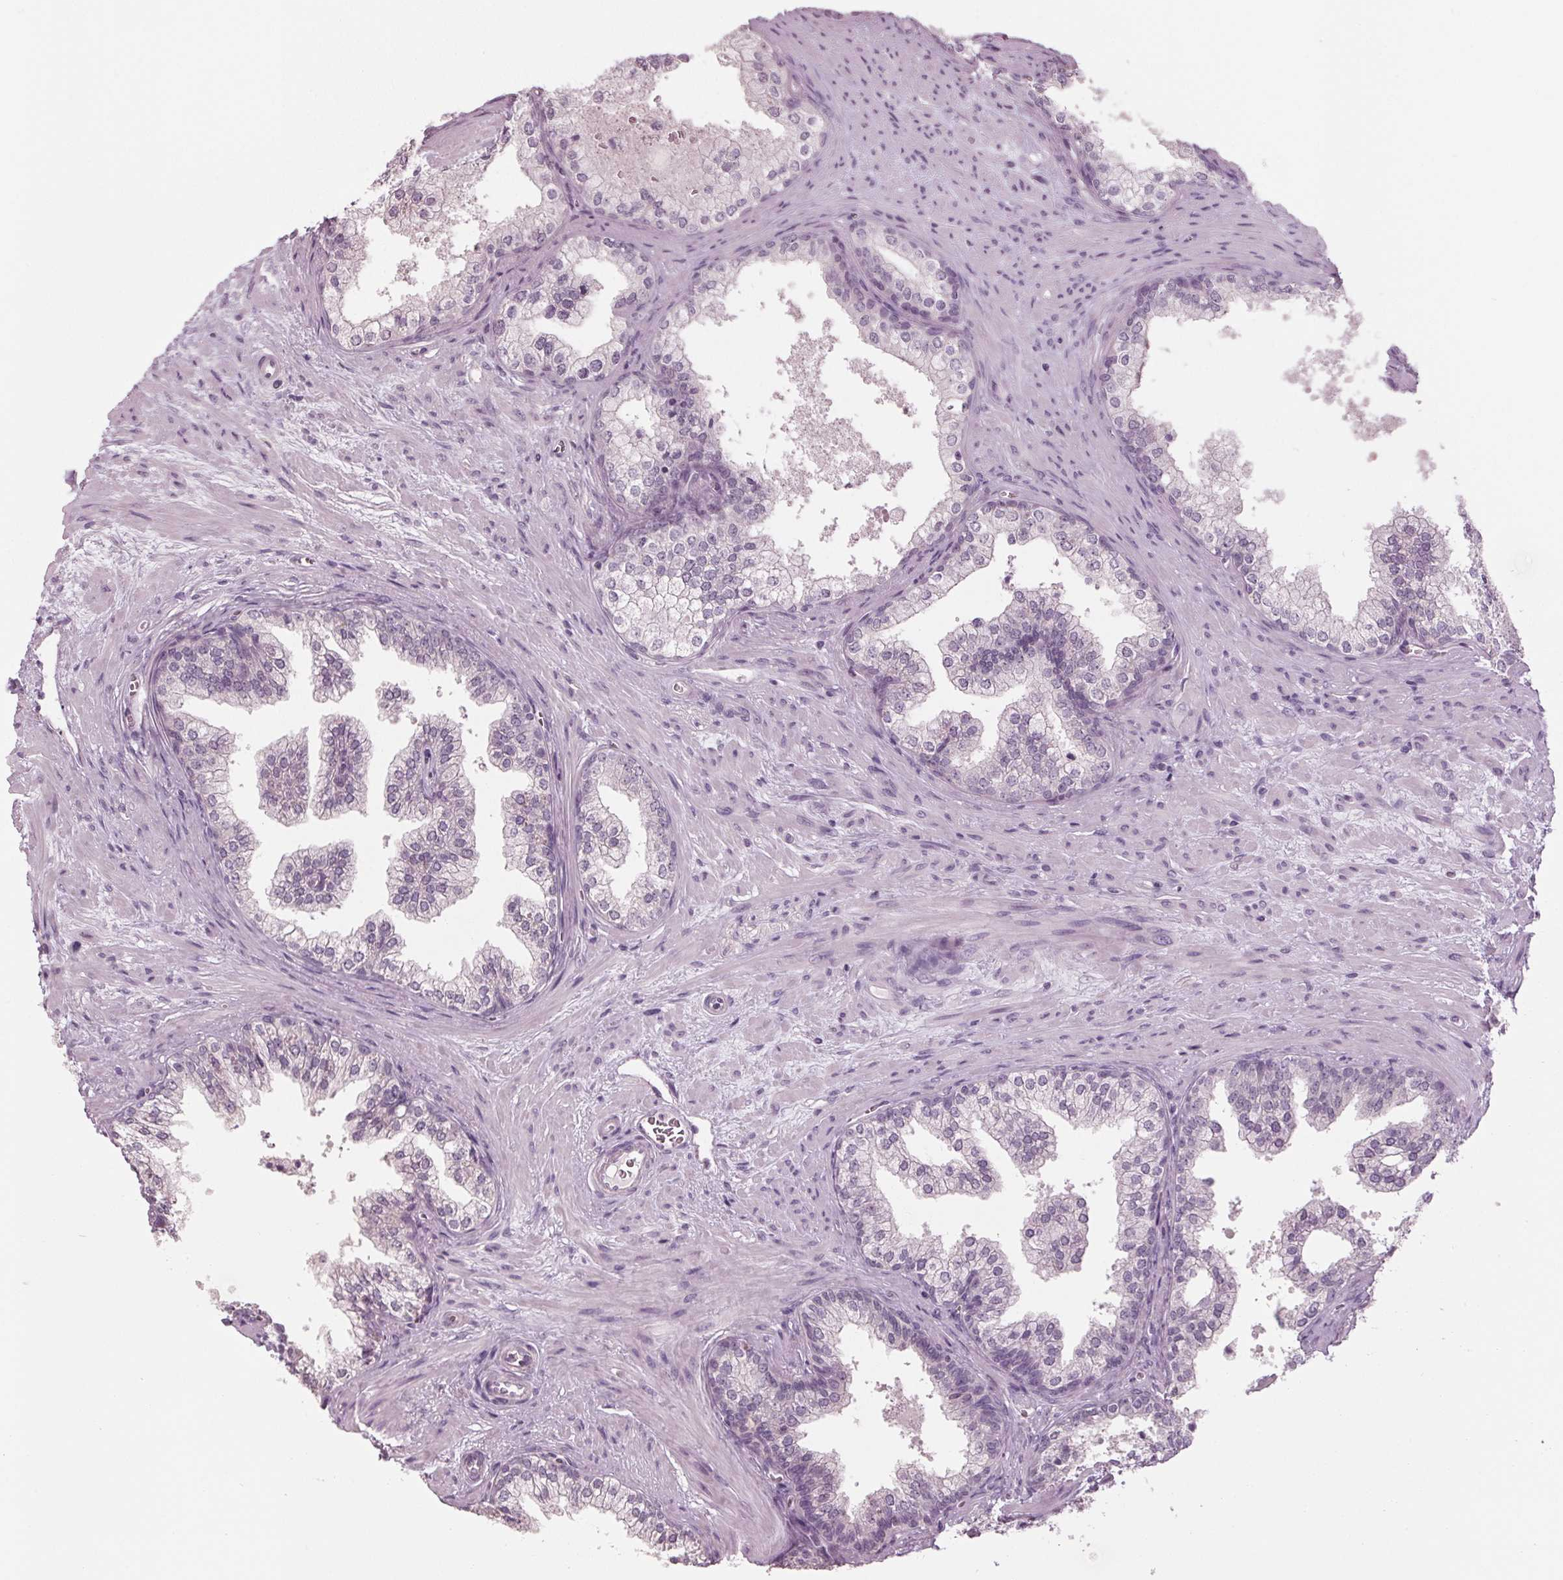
{"staining": {"intensity": "negative", "quantity": "none", "location": "none"}, "tissue": "prostate", "cell_type": "Glandular cells", "image_type": "normal", "snomed": [{"axis": "morphology", "description": "Normal tissue, NOS"}, {"axis": "topography", "description": "Prostate"}], "caption": "The histopathology image shows no significant expression in glandular cells of prostate.", "gene": "TNNC2", "patient": {"sex": "male", "age": 79}}